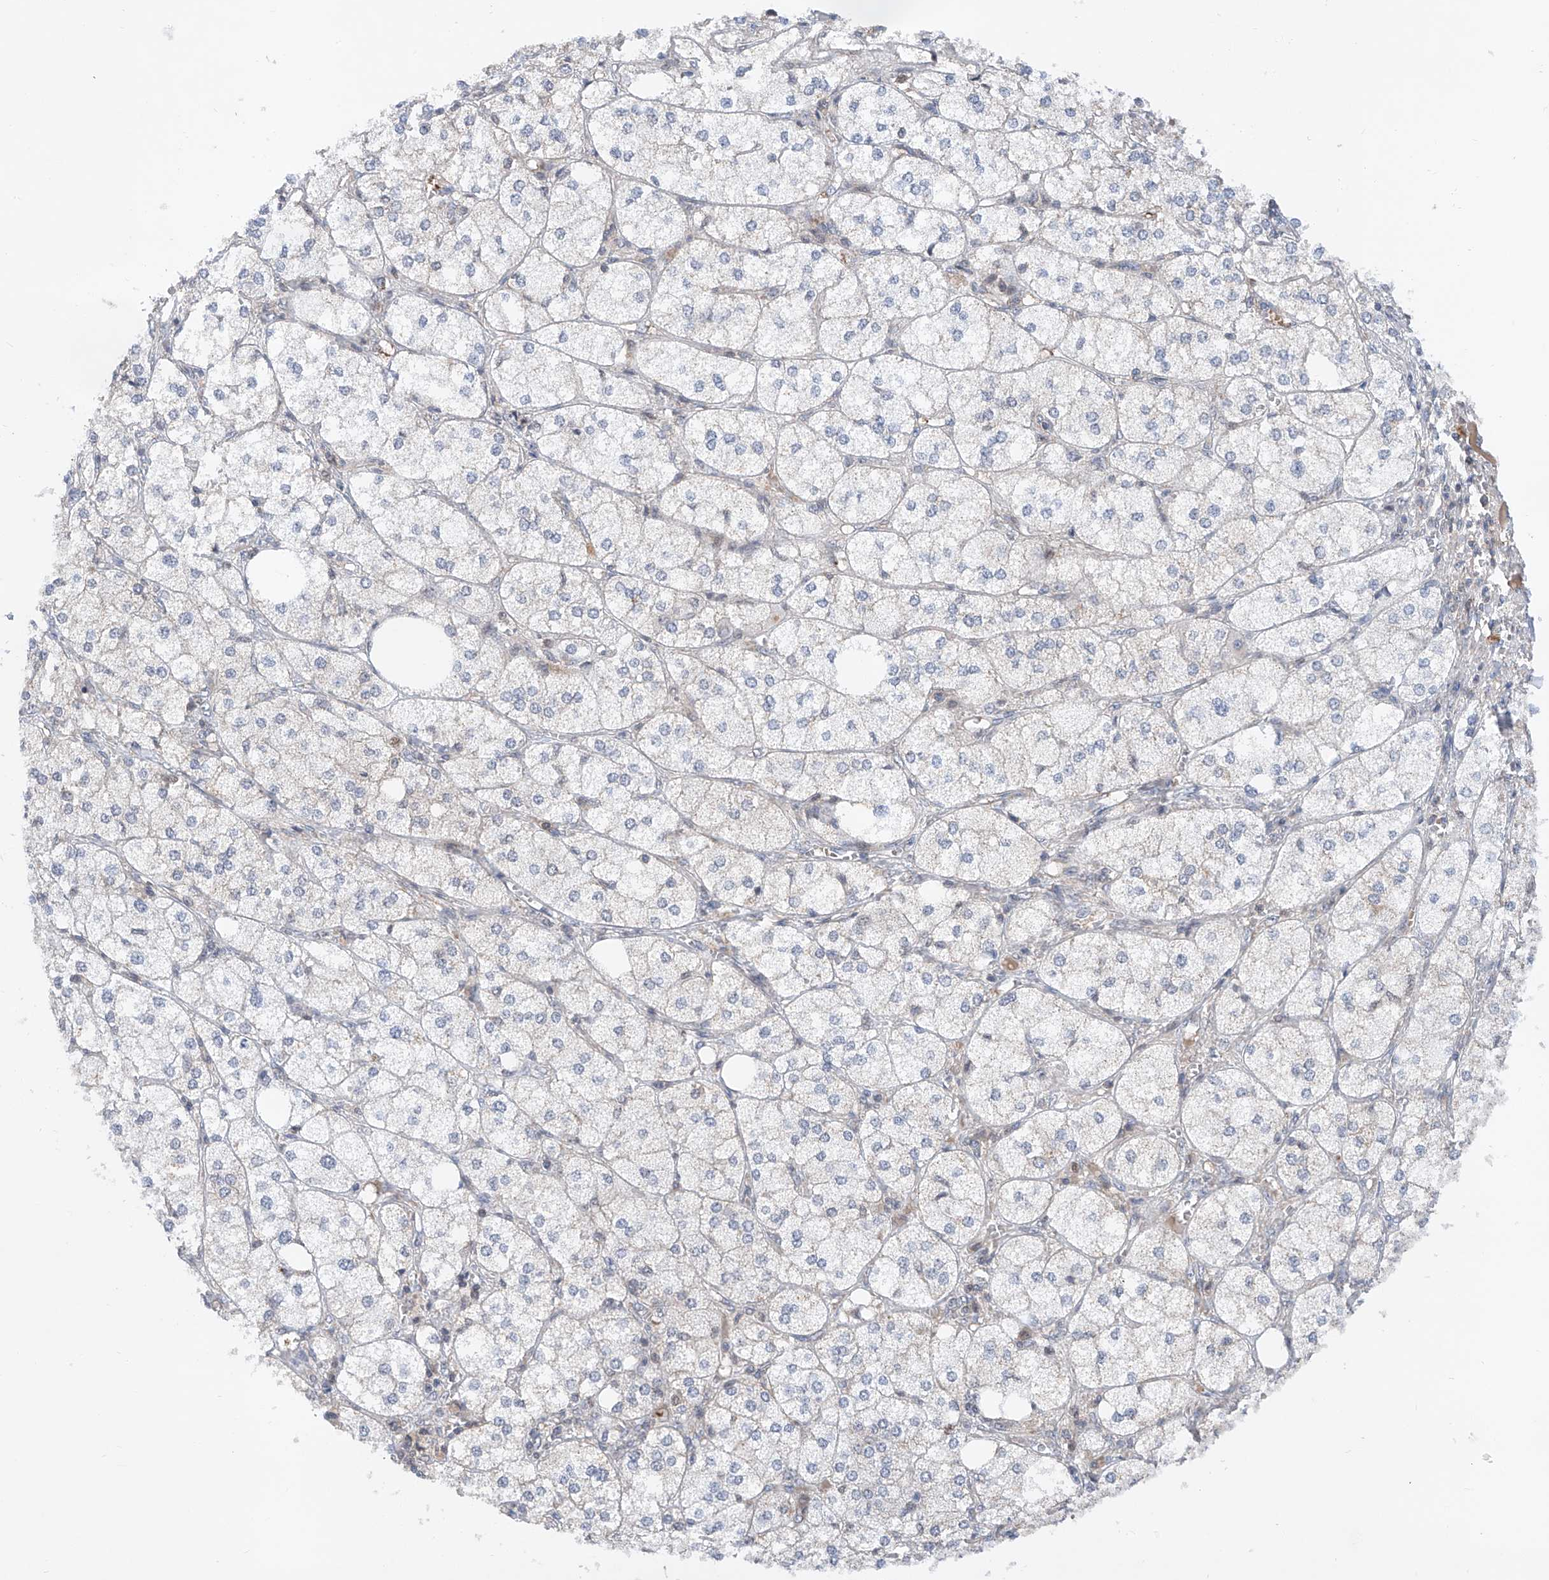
{"staining": {"intensity": "weak", "quantity": "<25%", "location": "nuclear"}, "tissue": "adrenal gland", "cell_type": "Glandular cells", "image_type": "normal", "snomed": [{"axis": "morphology", "description": "Normal tissue, NOS"}, {"axis": "topography", "description": "Adrenal gland"}], "caption": "An IHC photomicrograph of normal adrenal gland is shown. There is no staining in glandular cells of adrenal gland.", "gene": "SNRNP200", "patient": {"sex": "female", "age": 61}}